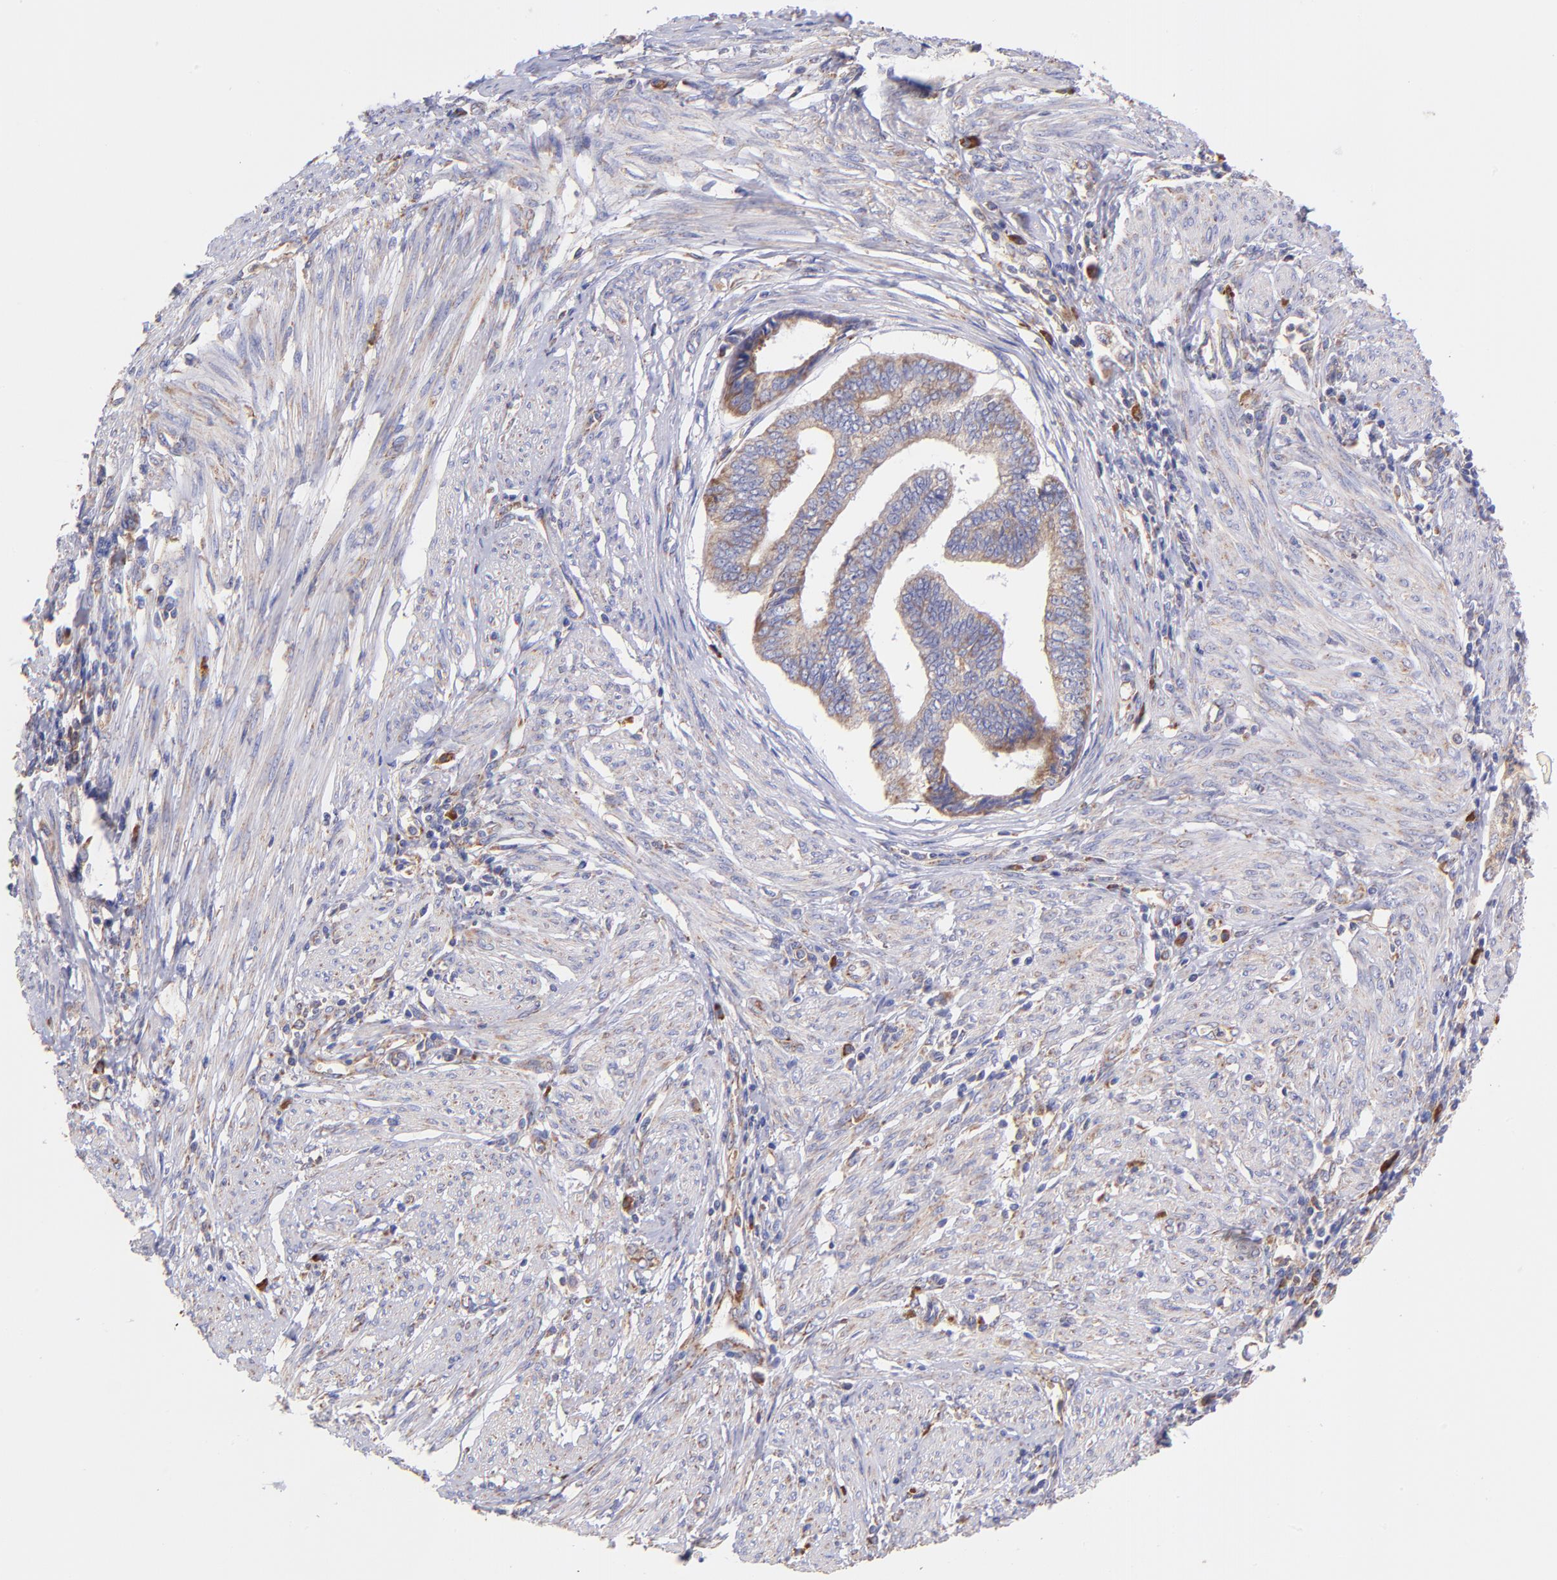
{"staining": {"intensity": "weak", "quantity": ">75%", "location": "cytoplasmic/membranous"}, "tissue": "endometrial cancer", "cell_type": "Tumor cells", "image_type": "cancer", "snomed": [{"axis": "morphology", "description": "Adenocarcinoma, NOS"}, {"axis": "topography", "description": "Endometrium"}], "caption": "High-power microscopy captured an IHC histopathology image of endometrial cancer, revealing weak cytoplasmic/membranous staining in about >75% of tumor cells.", "gene": "PREX1", "patient": {"sex": "female", "age": 75}}